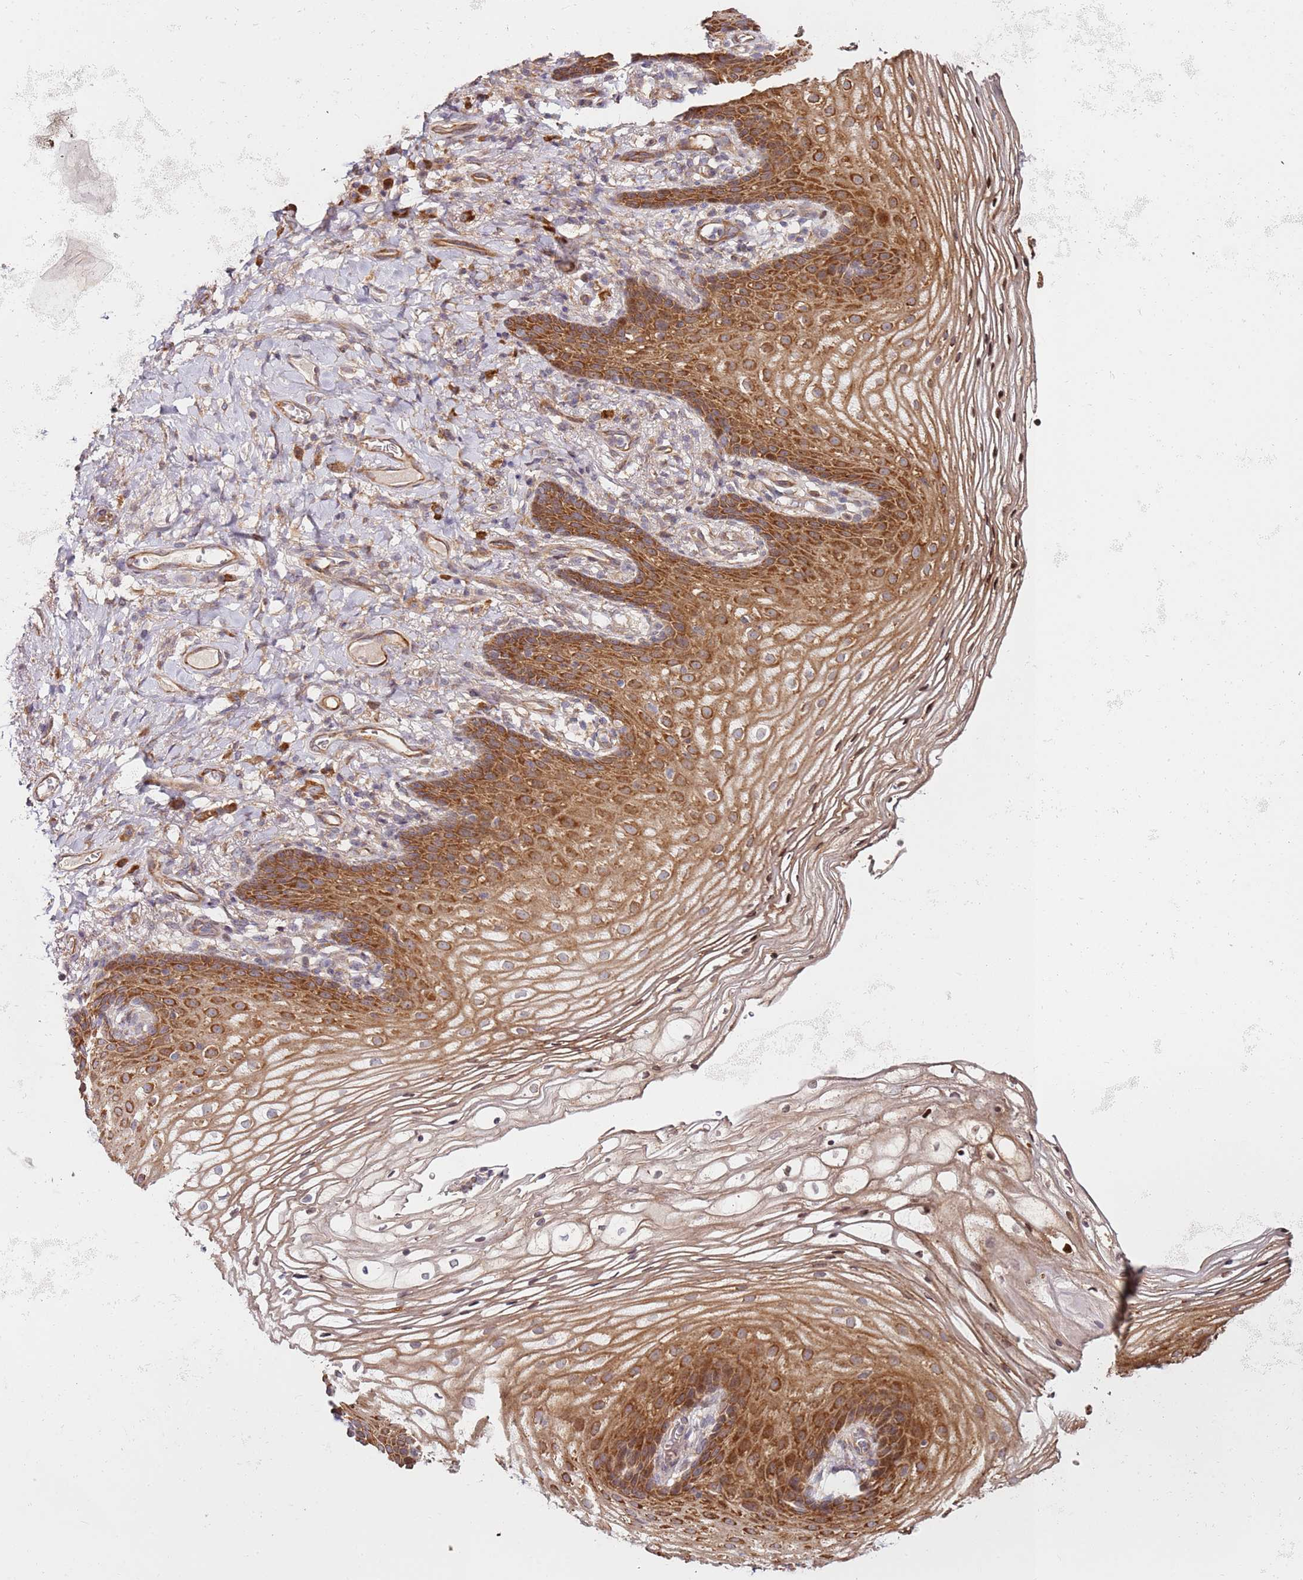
{"staining": {"intensity": "moderate", "quantity": ">75%", "location": "cytoplasmic/membranous"}, "tissue": "vagina", "cell_type": "Squamous epithelial cells", "image_type": "normal", "snomed": [{"axis": "morphology", "description": "Normal tissue, NOS"}, {"axis": "topography", "description": "Vagina"}], "caption": "A brown stain shows moderate cytoplasmic/membranous expression of a protein in squamous epithelial cells of normal vagina. (Stains: DAB (3,3'-diaminobenzidine) in brown, nuclei in blue, Microscopy: brightfield microscopy at high magnification).", "gene": "RPS3A", "patient": {"sex": "female", "age": 60}}